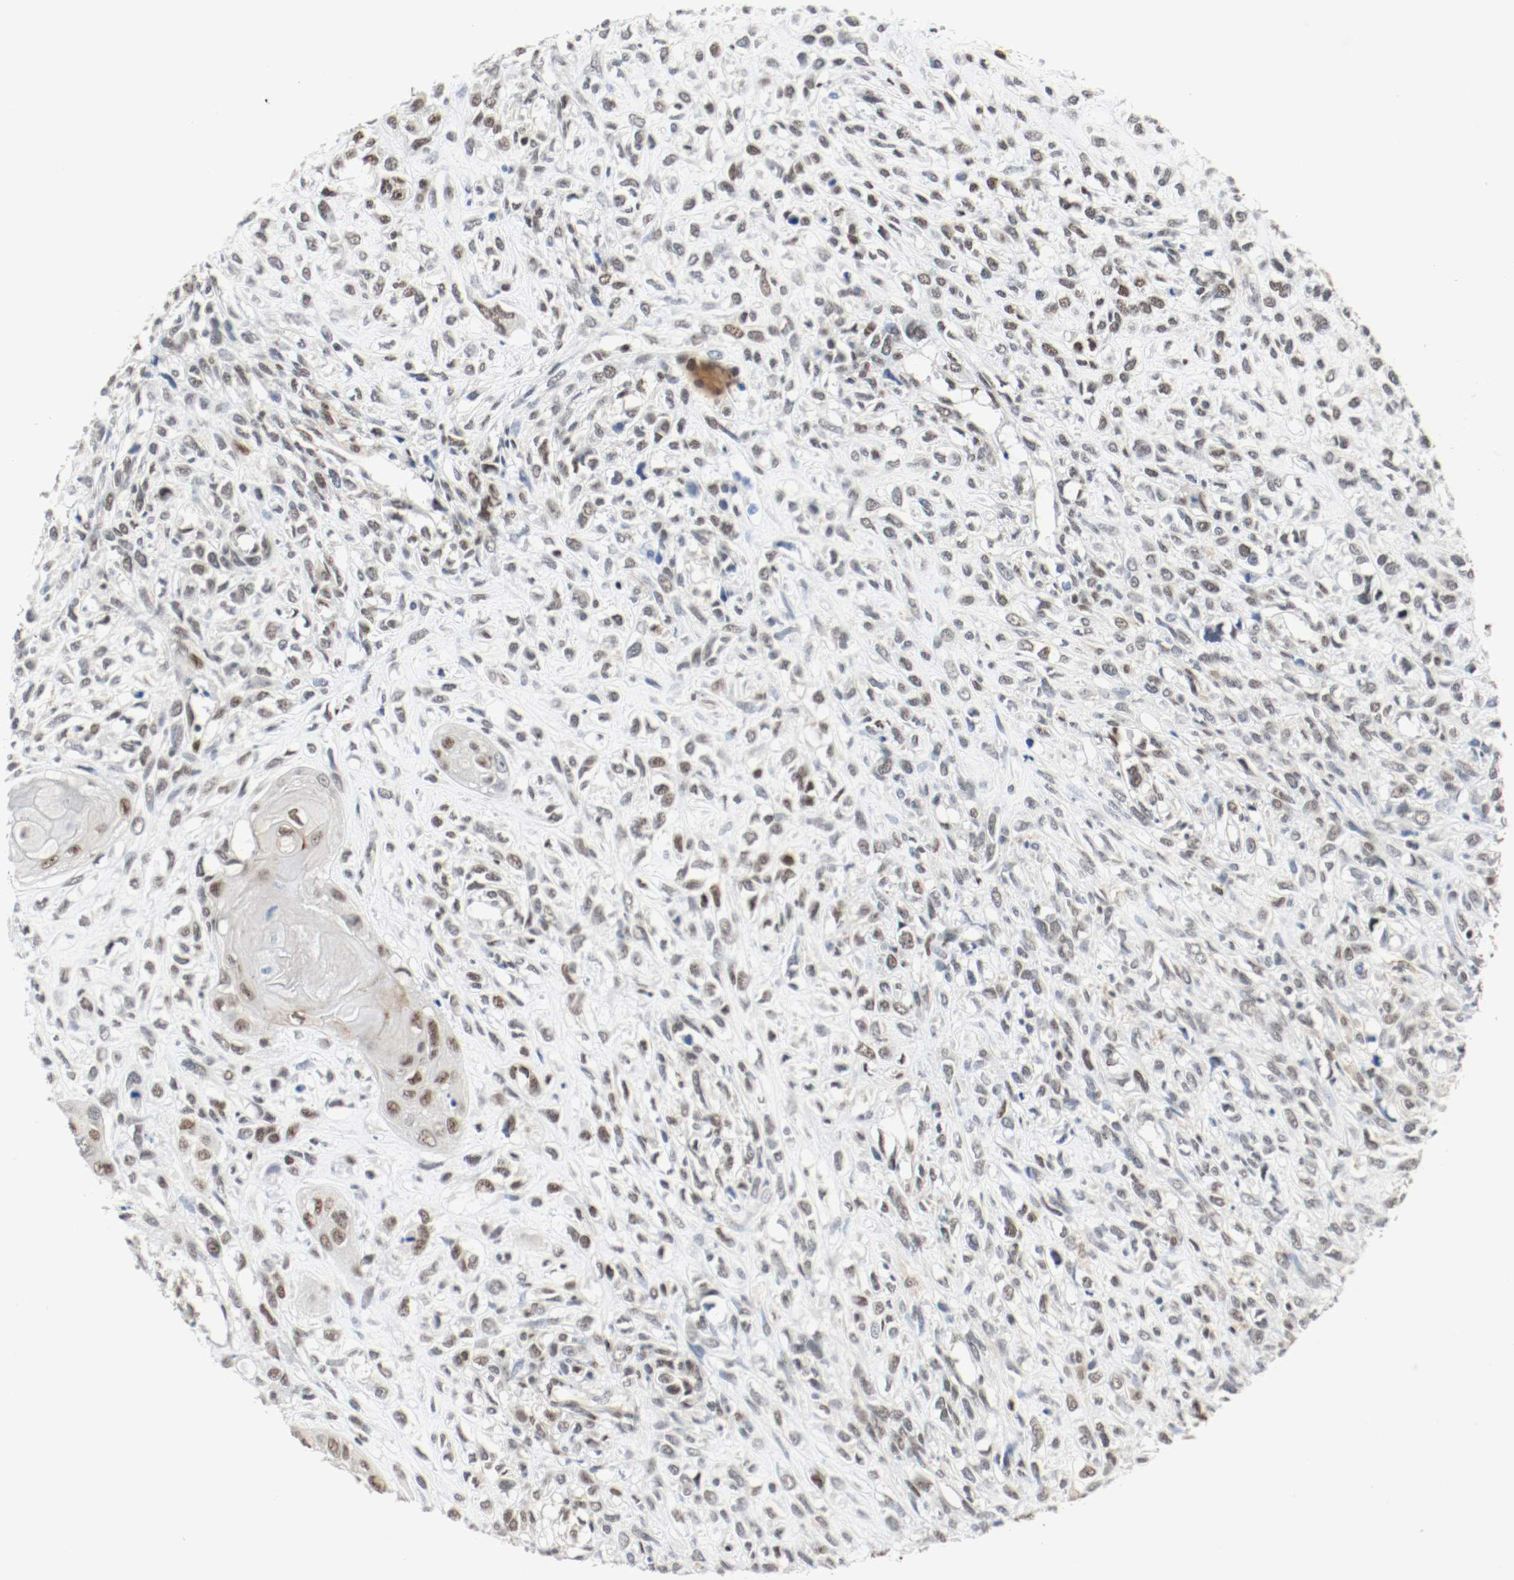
{"staining": {"intensity": "moderate", "quantity": "25%-75%", "location": "nuclear"}, "tissue": "head and neck cancer", "cell_type": "Tumor cells", "image_type": "cancer", "snomed": [{"axis": "morphology", "description": "Necrosis, NOS"}, {"axis": "morphology", "description": "Neoplasm, malignant, NOS"}, {"axis": "topography", "description": "Salivary gland"}, {"axis": "topography", "description": "Head-Neck"}], "caption": "Moderate nuclear positivity for a protein is present in approximately 25%-75% of tumor cells of head and neck neoplasm (malignant) using immunohistochemistry (IHC).", "gene": "ASH1L", "patient": {"sex": "male", "age": 43}}